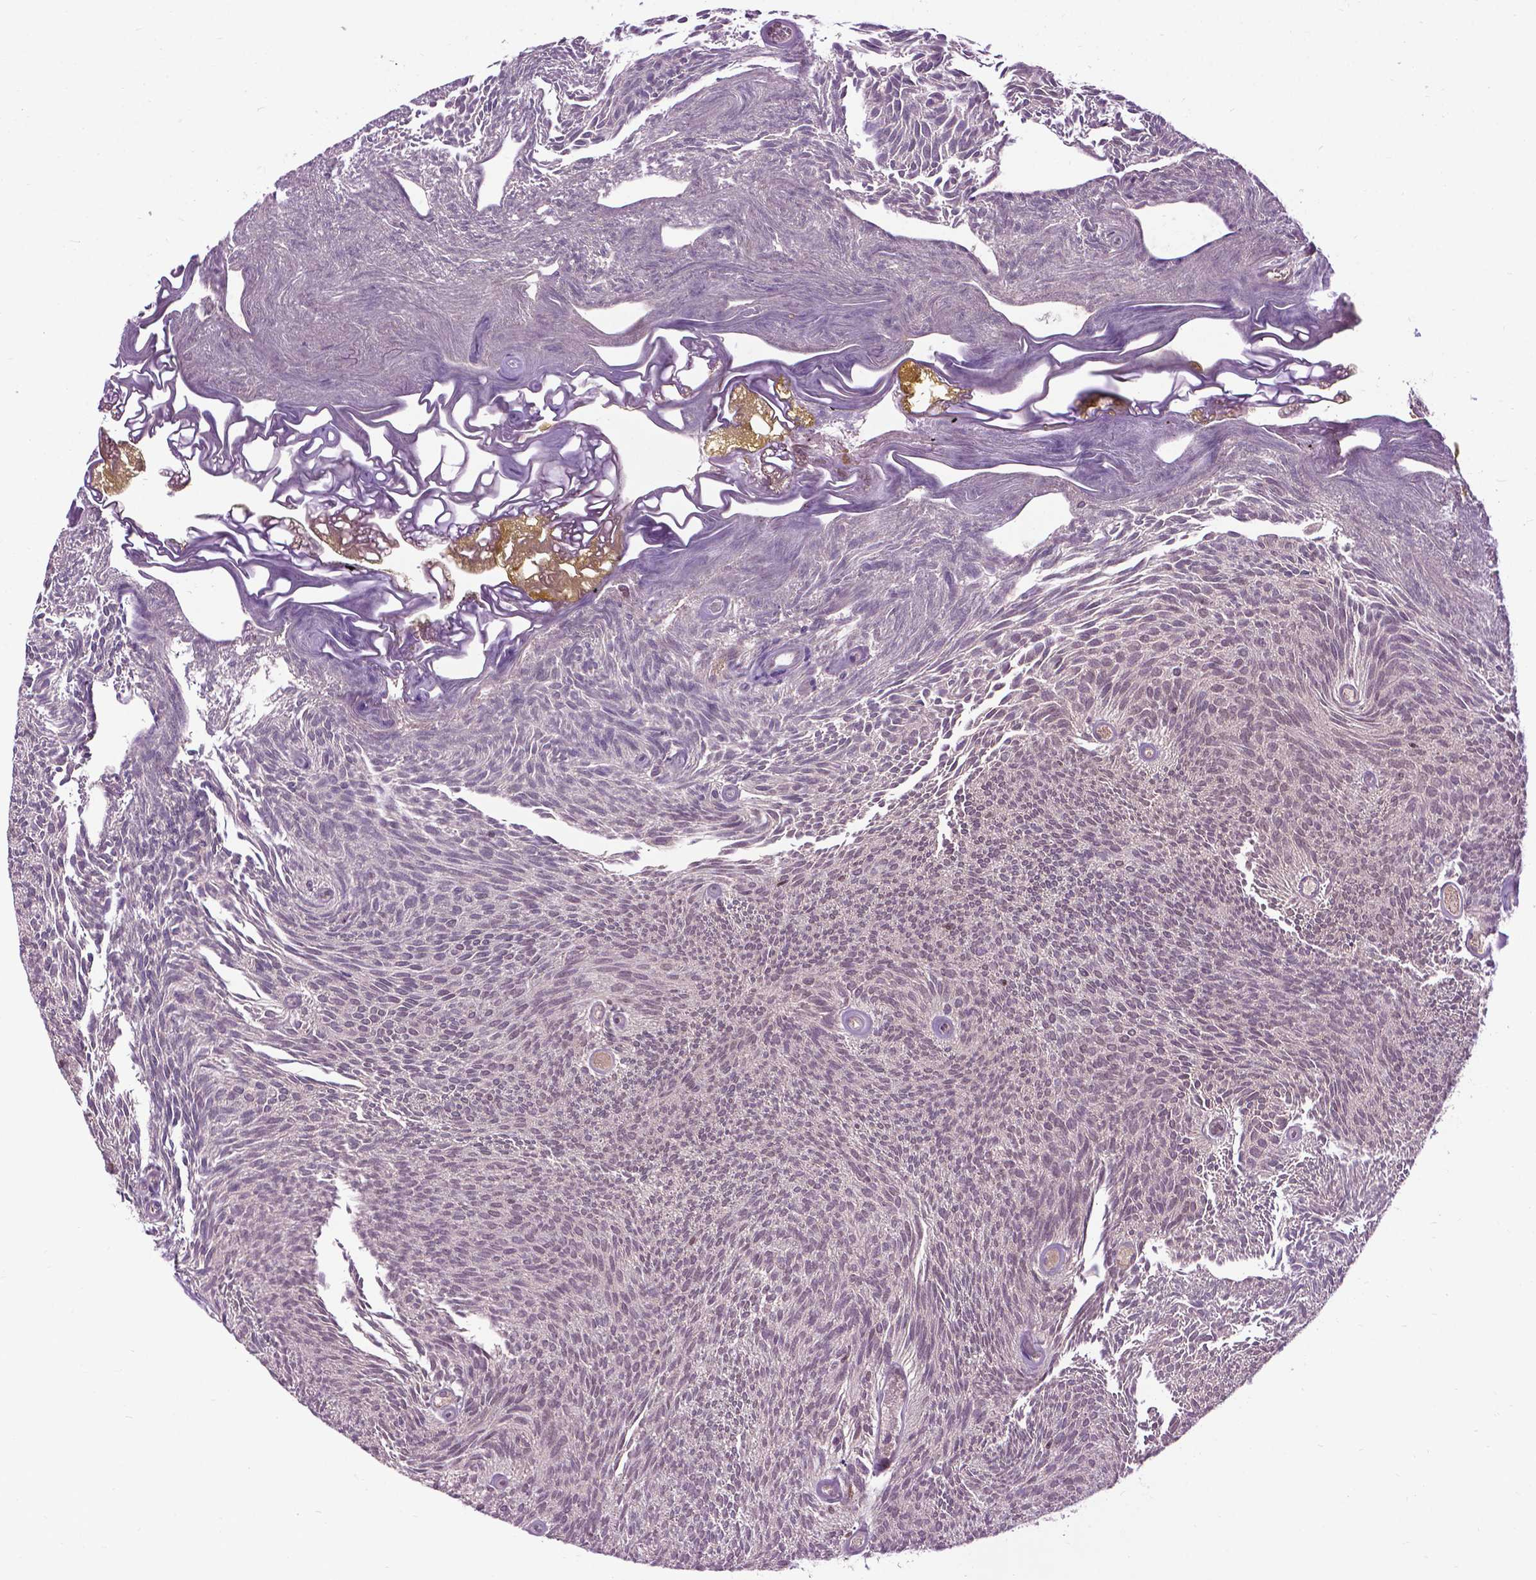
{"staining": {"intensity": "negative", "quantity": "none", "location": "none"}, "tissue": "urothelial cancer", "cell_type": "Tumor cells", "image_type": "cancer", "snomed": [{"axis": "morphology", "description": "Urothelial carcinoma, Low grade"}, {"axis": "topography", "description": "Urinary bladder"}], "caption": "This is a micrograph of IHC staining of urothelial cancer, which shows no positivity in tumor cells.", "gene": "EAF1", "patient": {"sex": "male", "age": 77}}